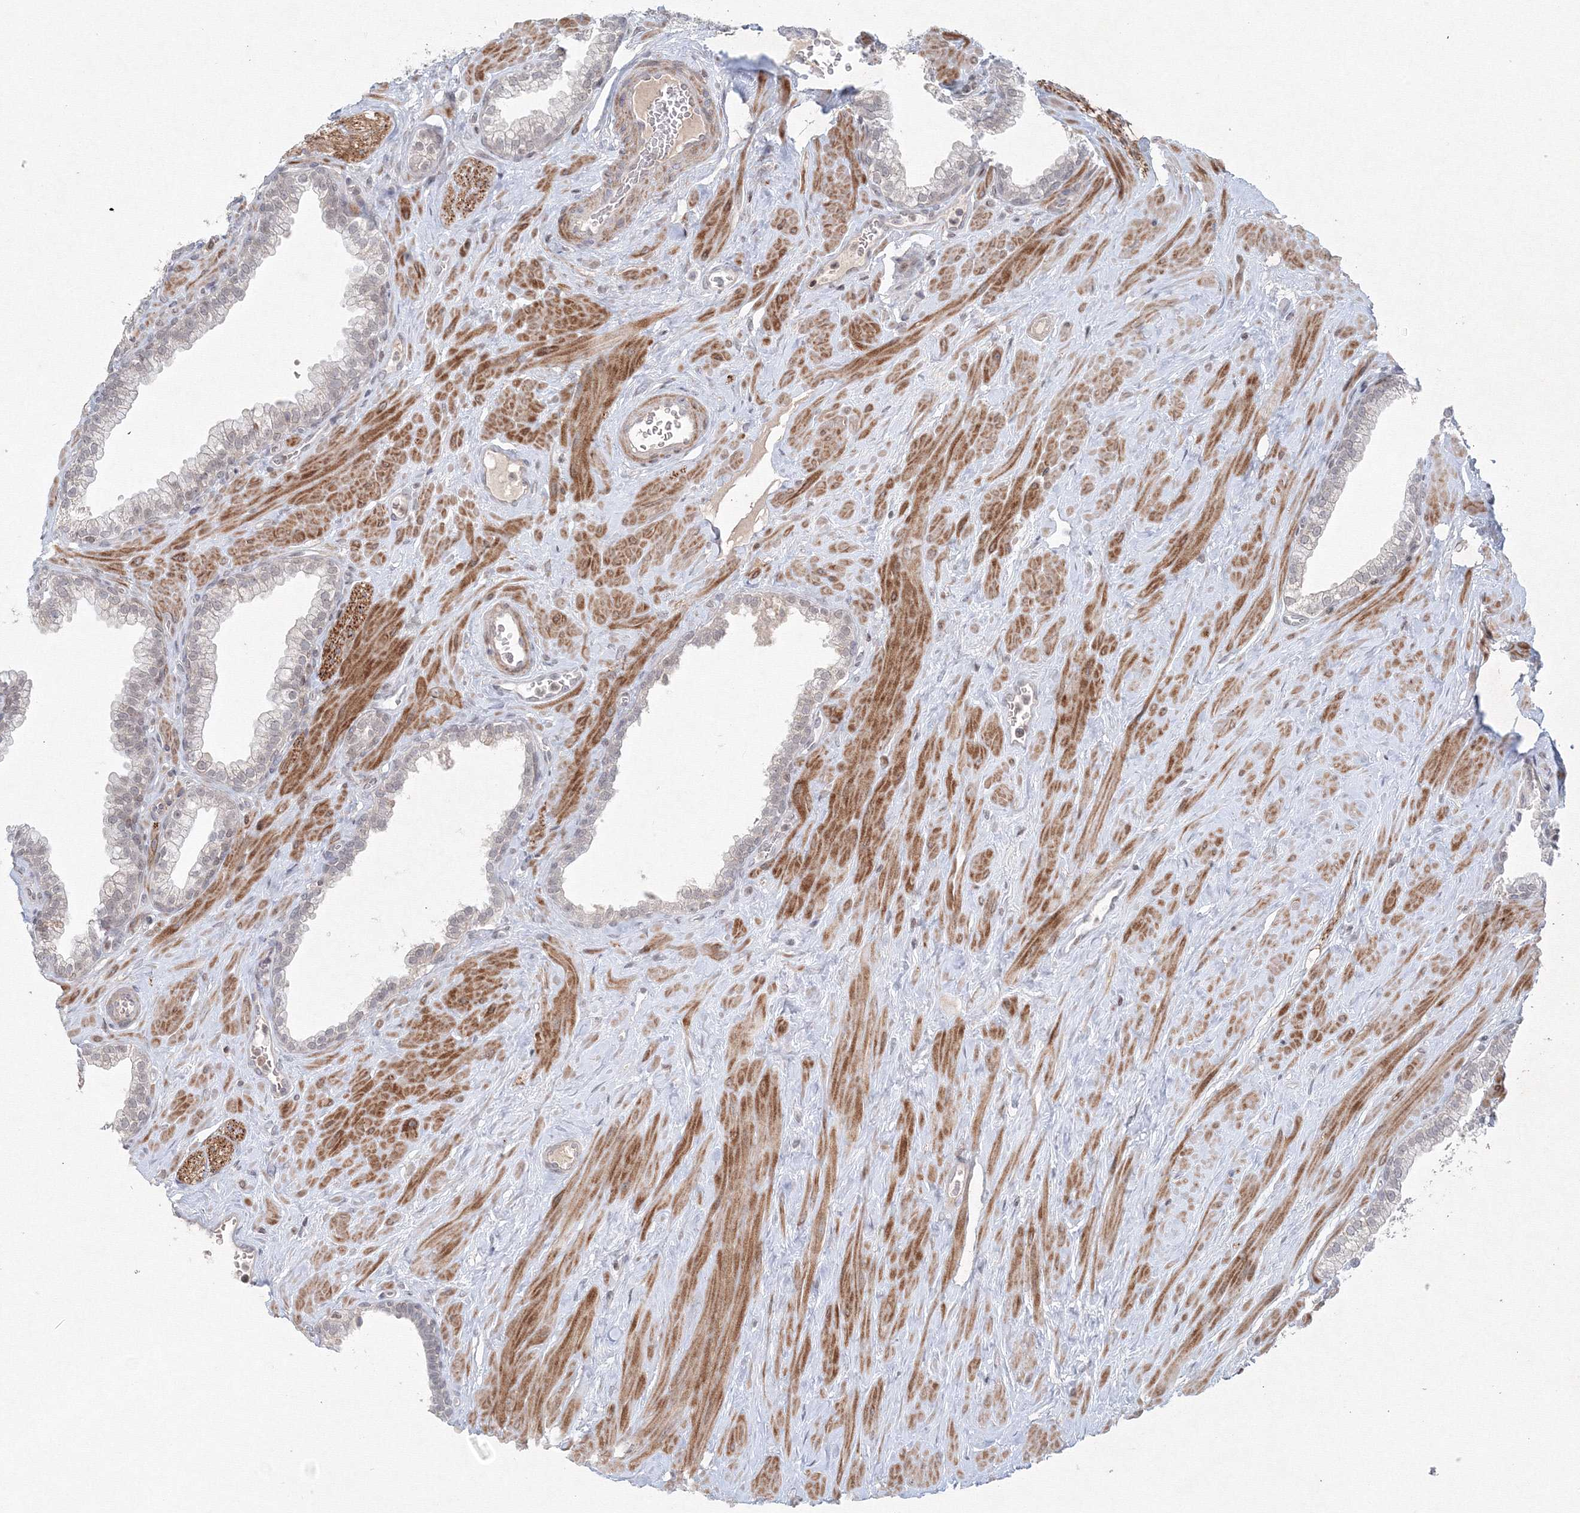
{"staining": {"intensity": "weak", "quantity": "25%-75%", "location": "nuclear"}, "tissue": "prostate", "cell_type": "Glandular cells", "image_type": "normal", "snomed": [{"axis": "morphology", "description": "Normal tissue, NOS"}, {"axis": "morphology", "description": "Urothelial carcinoma, Low grade"}, {"axis": "topography", "description": "Urinary bladder"}, {"axis": "topography", "description": "Prostate"}], "caption": "A micrograph showing weak nuclear staining in approximately 25%-75% of glandular cells in unremarkable prostate, as visualized by brown immunohistochemical staining.", "gene": "KIF4A", "patient": {"sex": "male", "age": 60}}